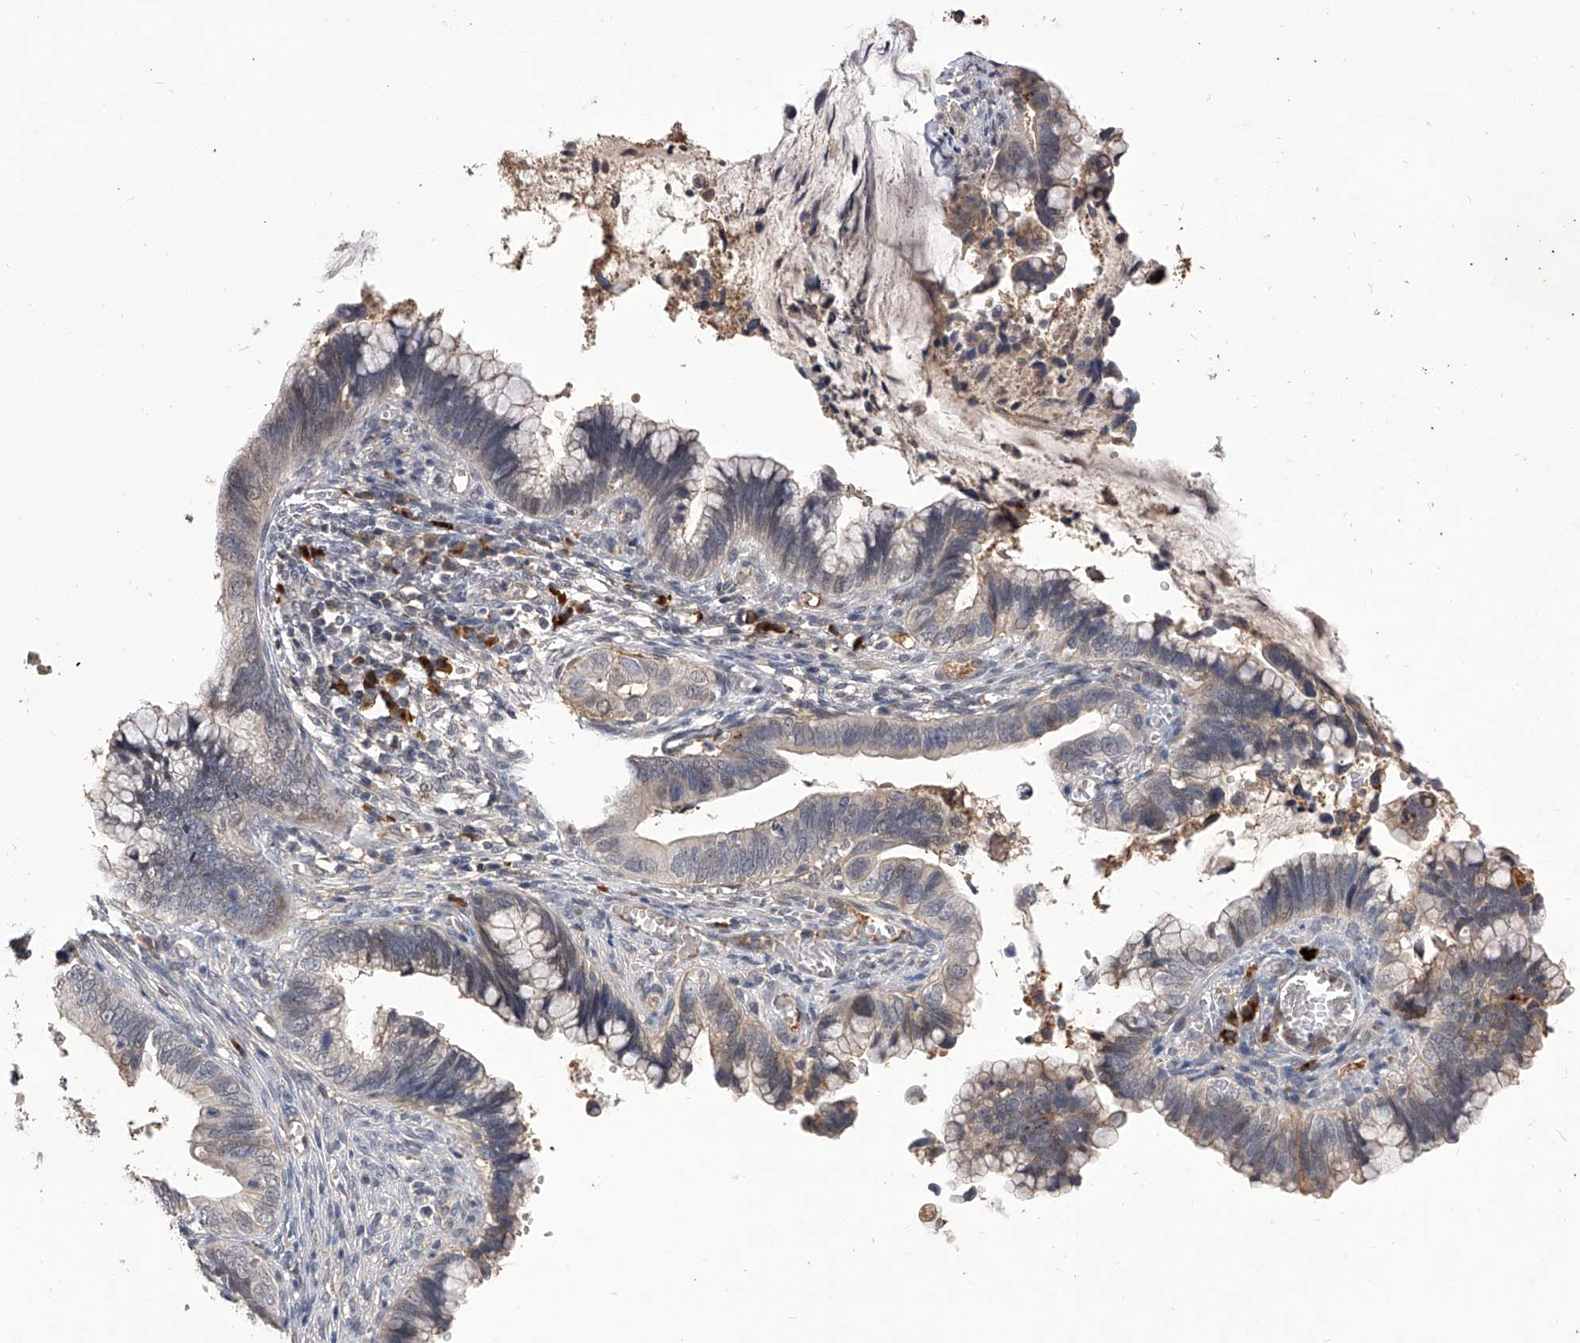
{"staining": {"intensity": "weak", "quantity": "<25%", "location": "cytoplasmic/membranous"}, "tissue": "cervical cancer", "cell_type": "Tumor cells", "image_type": "cancer", "snomed": [{"axis": "morphology", "description": "Adenocarcinoma, NOS"}, {"axis": "topography", "description": "Cervix"}], "caption": "Tumor cells show no significant expression in cervical cancer (adenocarcinoma). The staining was performed using DAB (3,3'-diaminobenzidine) to visualize the protein expression in brown, while the nuclei were stained in blue with hematoxylin (Magnification: 20x).", "gene": "CFAP410", "patient": {"sex": "female", "age": 44}}